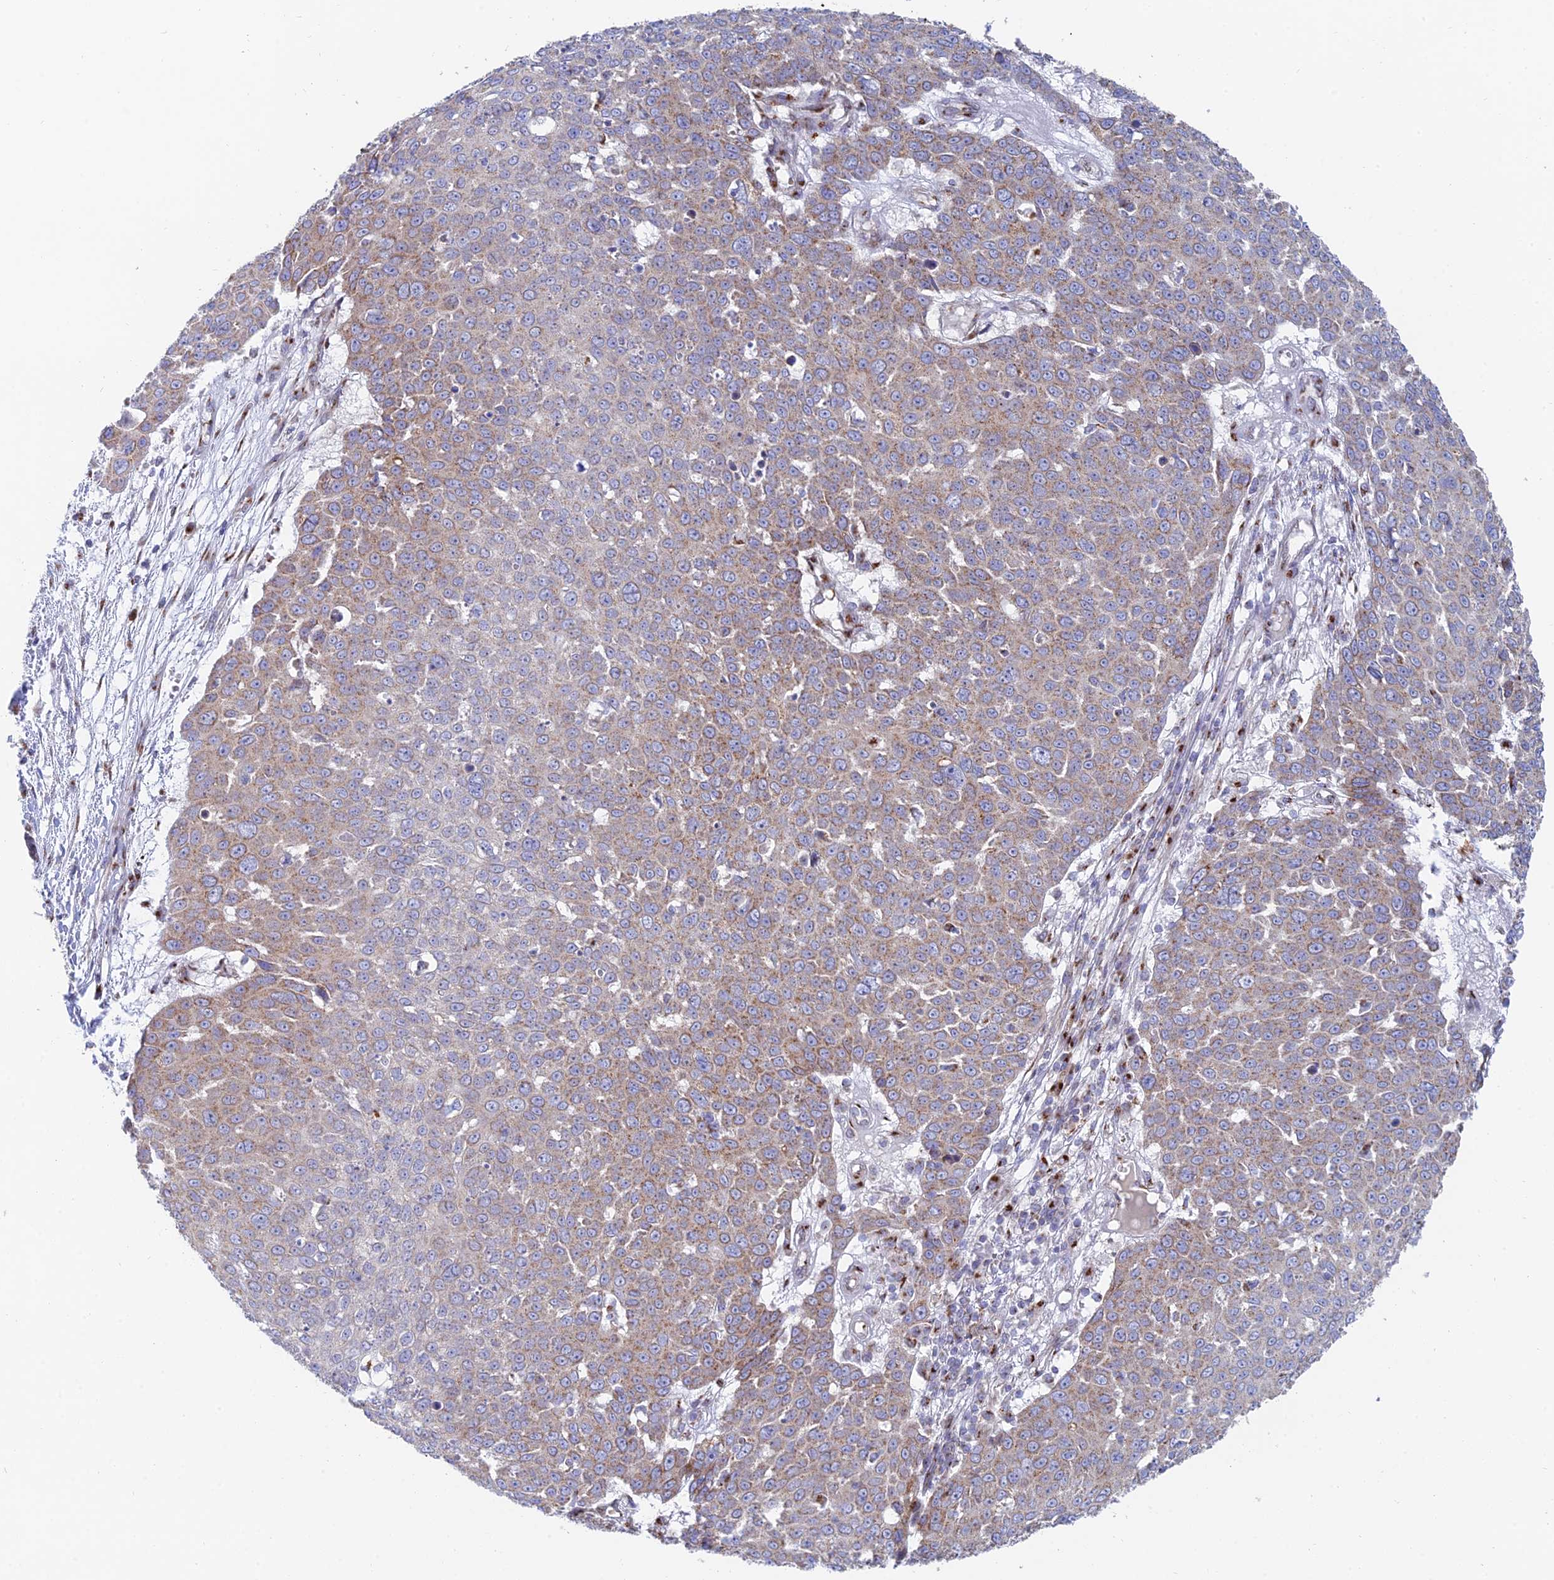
{"staining": {"intensity": "weak", "quantity": "25%-75%", "location": "cytoplasmic/membranous"}, "tissue": "skin cancer", "cell_type": "Tumor cells", "image_type": "cancer", "snomed": [{"axis": "morphology", "description": "Squamous cell carcinoma, NOS"}, {"axis": "topography", "description": "Skin"}], "caption": "Weak cytoplasmic/membranous protein positivity is appreciated in approximately 25%-75% of tumor cells in skin squamous cell carcinoma.", "gene": "HS2ST1", "patient": {"sex": "male", "age": 71}}